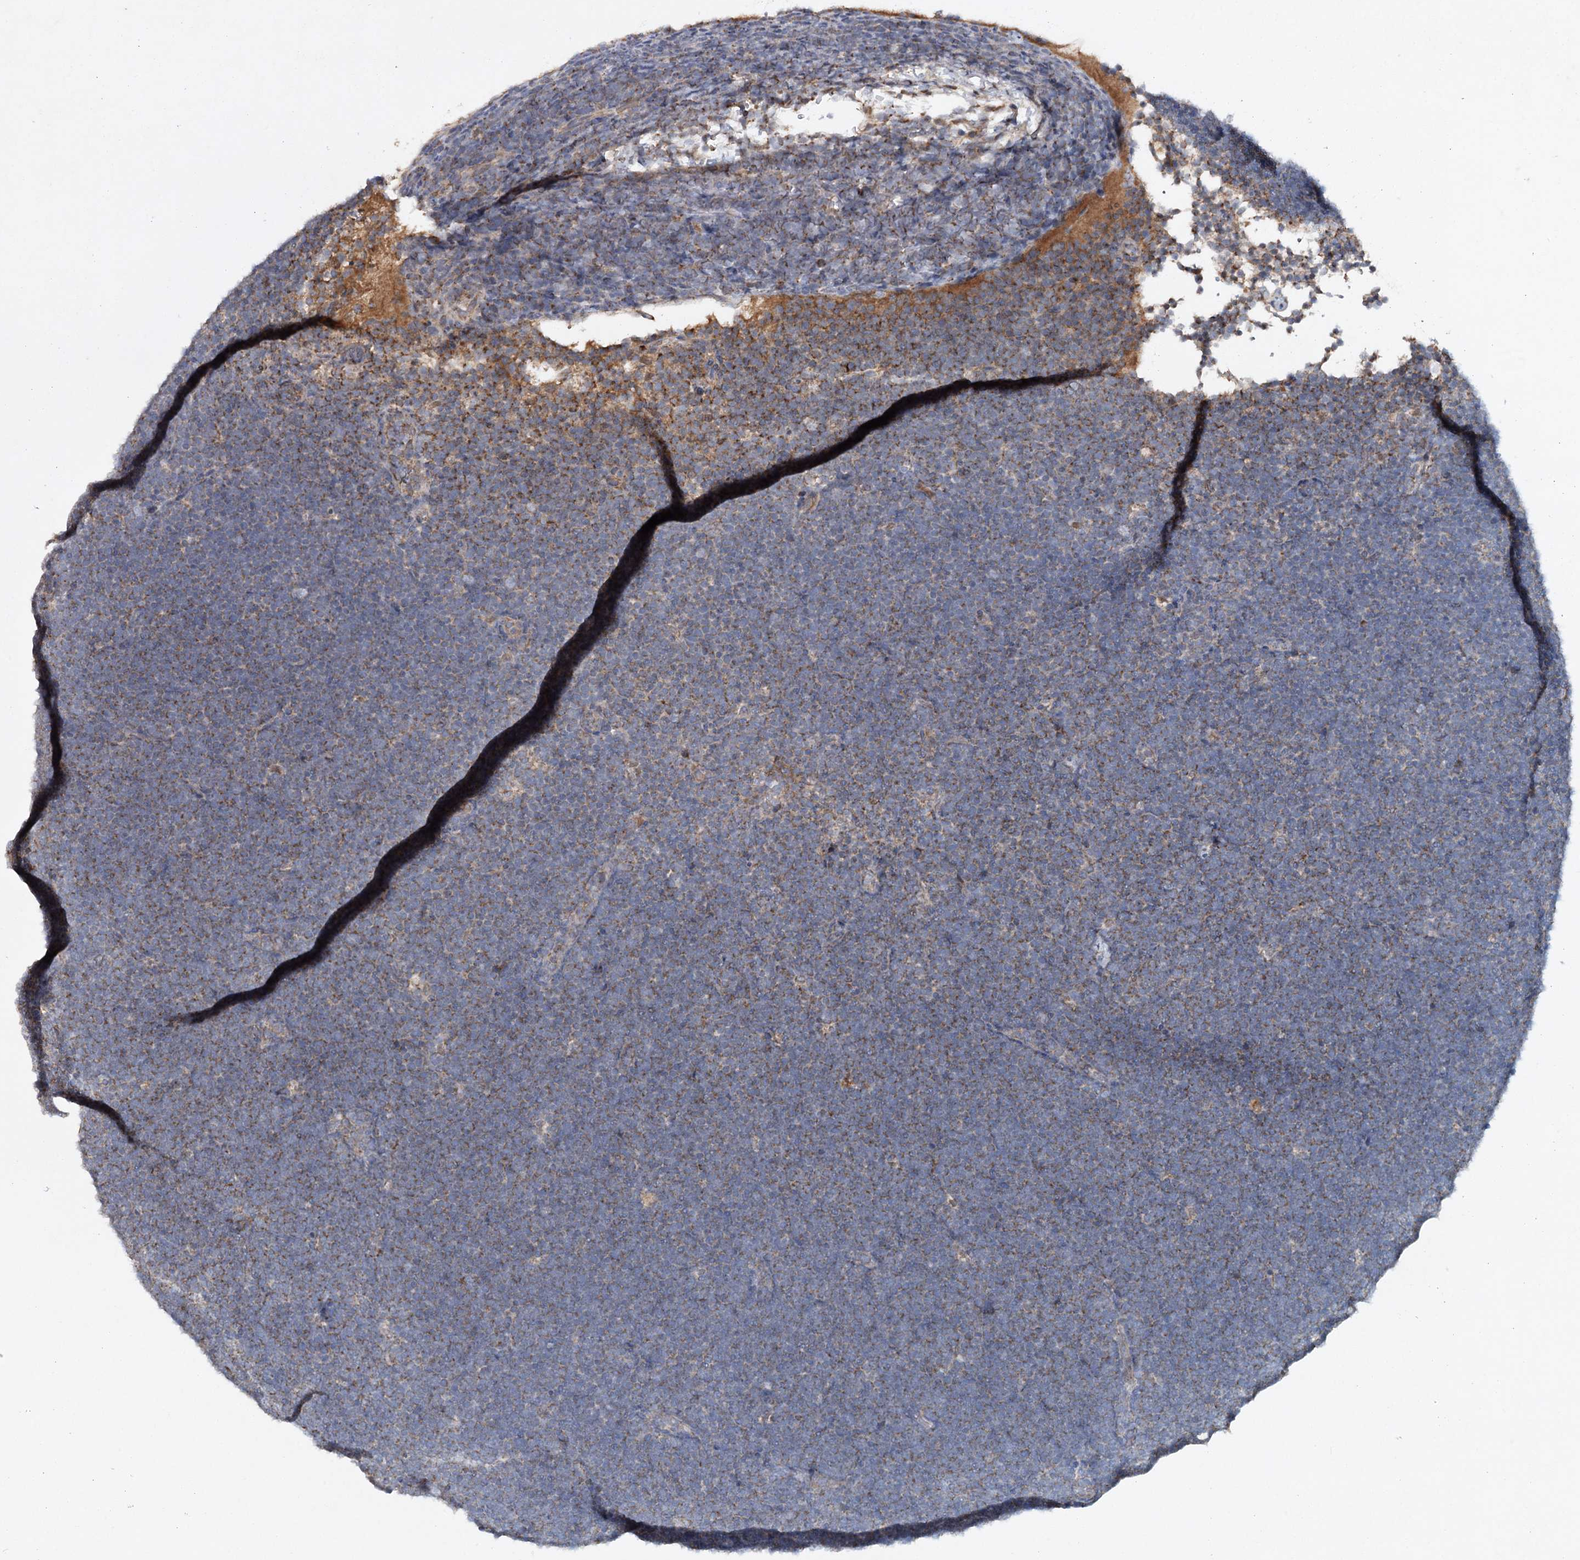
{"staining": {"intensity": "moderate", "quantity": ">75%", "location": "cytoplasmic/membranous"}, "tissue": "lymphoma", "cell_type": "Tumor cells", "image_type": "cancer", "snomed": [{"axis": "morphology", "description": "Malignant lymphoma, non-Hodgkin's type, High grade"}, {"axis": "topography", "description": "Lymph node"}], "caption": "IHC photomicrograph of neoplastic tissue: human malignant lymphoma, non-Hodgkin's type (high-grade) stained using immunohistochemistry (IHC) exhibits medium levels of moderate protein expression localized specifically in the cytoplasmic/membranous of tumor cells, appearing as a cytoplasmic/membranous brown color.", "gene": "MRPL44", "patient": {"sex": "male", "age": 13}}